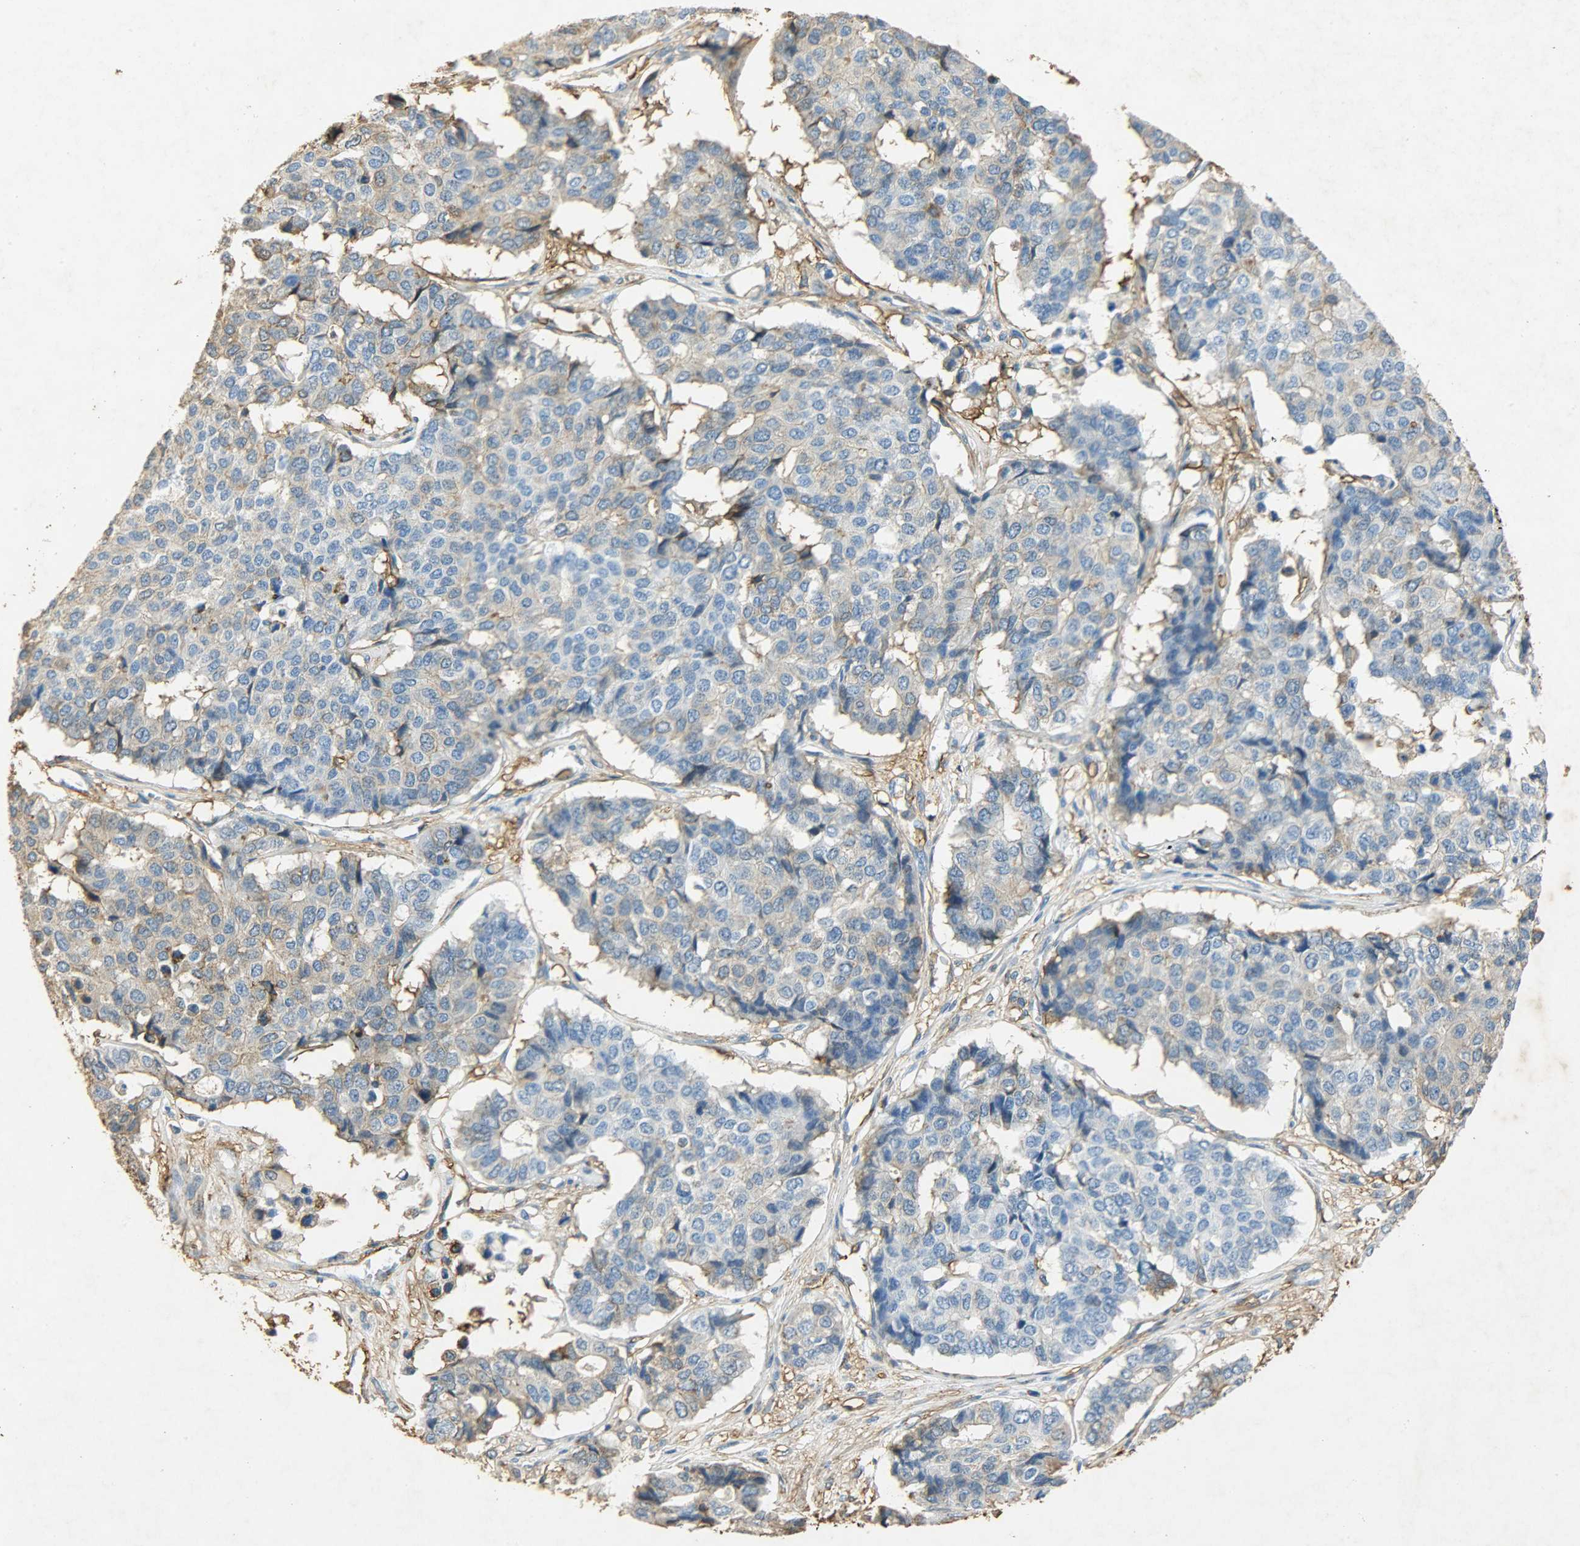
{"staining": {"intensity": "weak", "quantity": "25%-75%", "location": "cytoplasmic/membranous"}, "tissue": "pancreatic cancer", "cell_type": "Tumor cells", "image_type": "cancer", "snomed": [{"axis": "morphology", "description": "Adenocarcinoma, NOS"}, {"axis": "topography", "description": "Pancreas"}], "caption": "A micrograph showing weak cytoplasmic/membranous expression in about 25%-75% of tumor cells in pancreatic adenocarcinoma, as visualized by brown immunohistochemical staining.", "gene": "ANXA6", "patient": {"sex": "male", "age": 50}}